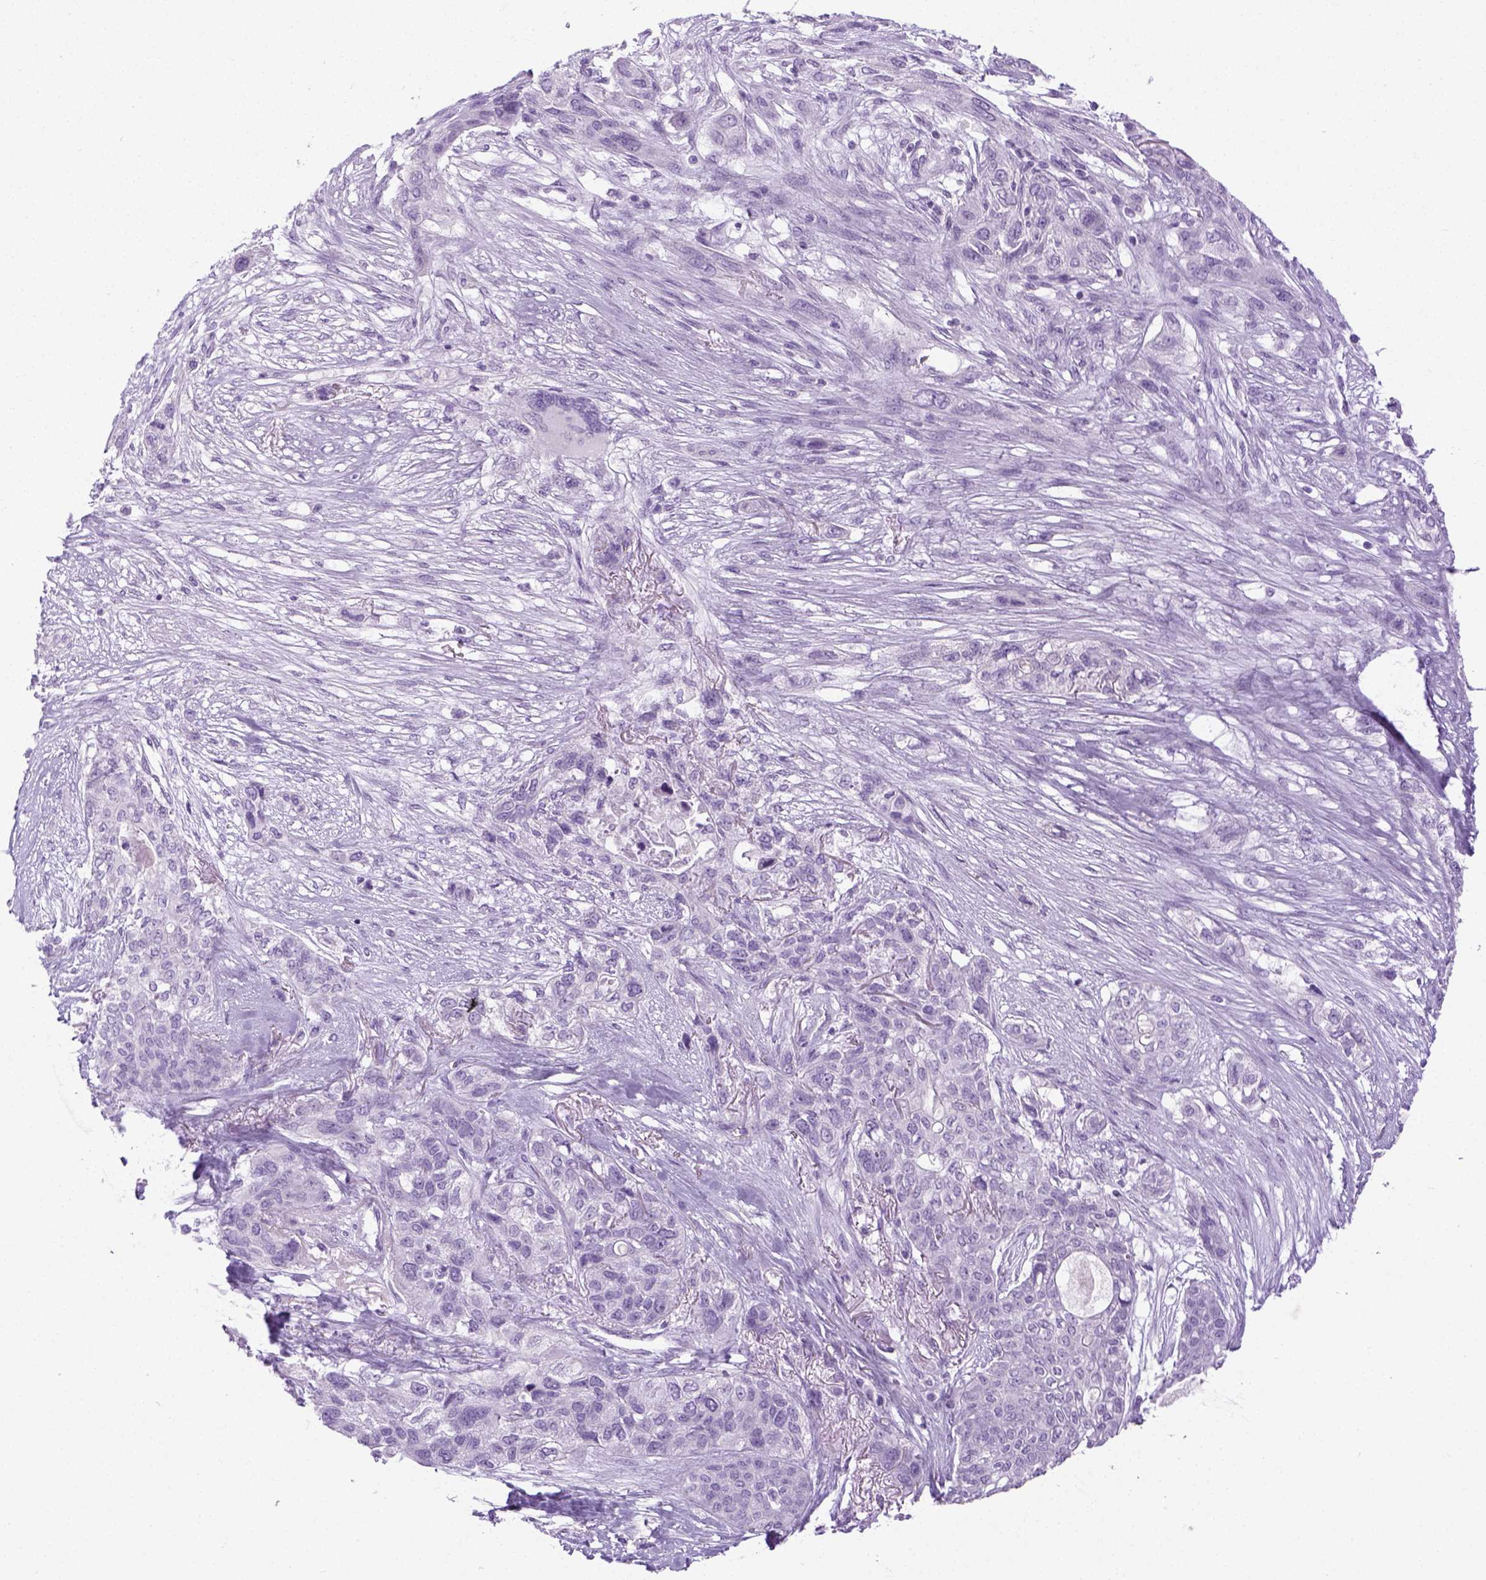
{"staining": {"intensity": "negative", "quantity": "none", "location": "none"}, "tissue": "lung cancer", "cell_type": "Tumor cells", "image_type": "cancer", "snomed": [{"axis": "morphology", "description": "Squamous cell carcinoma, NOS"}, {"axis": "topography", "description": "Lung"}], "caption": "Immunohistochemistry (IHC) of squamous cell carcinoma (lung) reveals no positivity in tumor cells.", "gene": "LGSN", "patient": {"sex": "female", "age": 70}}